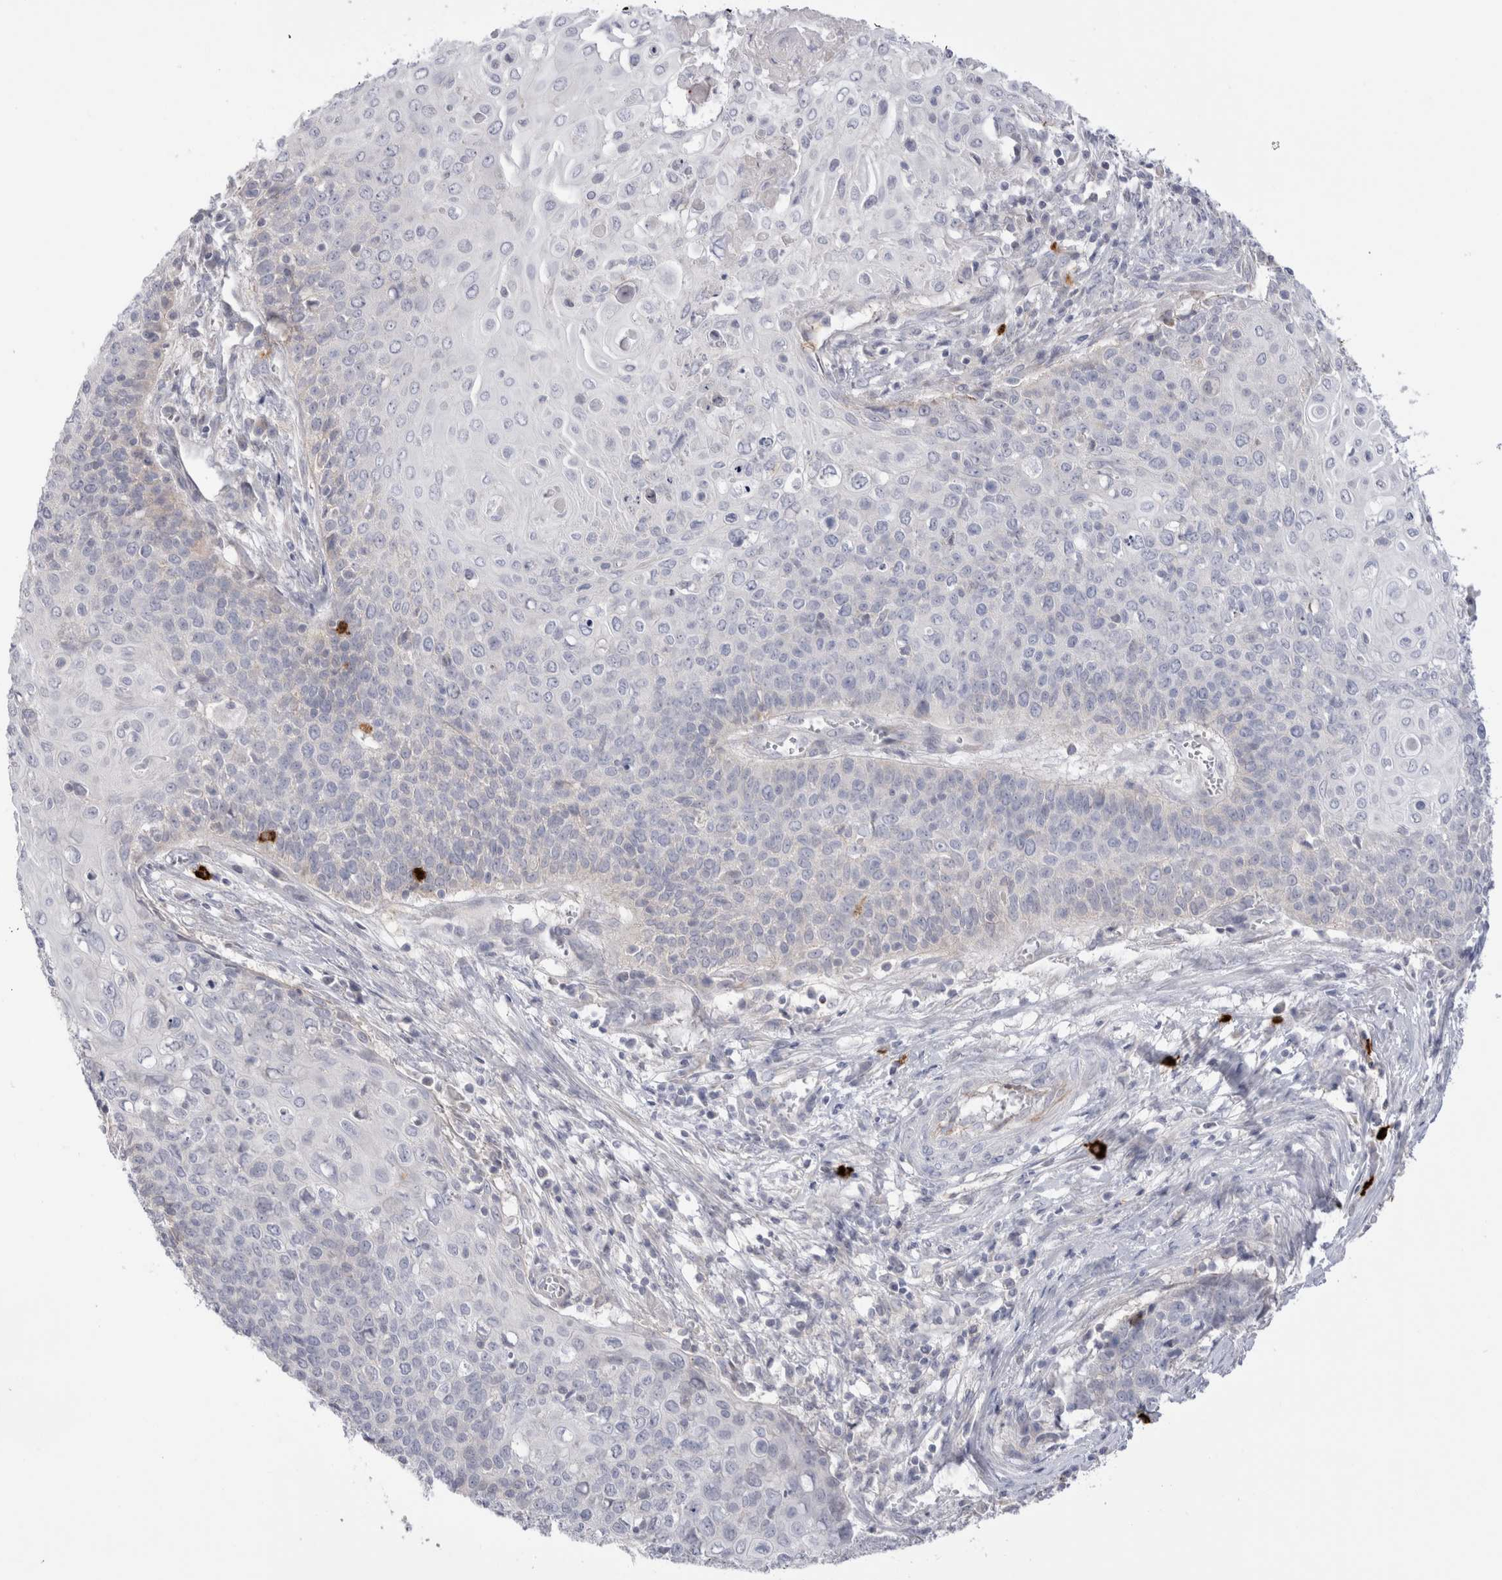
{"staining": {"intensity": "negative", "quantity": "none", "location": "none"}, "tissue": "cervical cancer", "cell_type": "Tumor cells", "image_type": "cancer", "snomed": [{"axis": "morphology", "description": "Squamous cell carcinoma, NOS"}, {"axis": "topography", "description": "Cervix"}], "caption": "An IHC histopathology image of cervical cancer (squamous cell carcinoma) is shown. There is no staining in tumor cells of cervical cancer (squamous cell carcinoma). The staining is performed using DAB brown chromogen with nuclei counter-stained in using hematoxylin.", "gene": "SPINK2", "patient": {"sex": "female", "age": 39}}